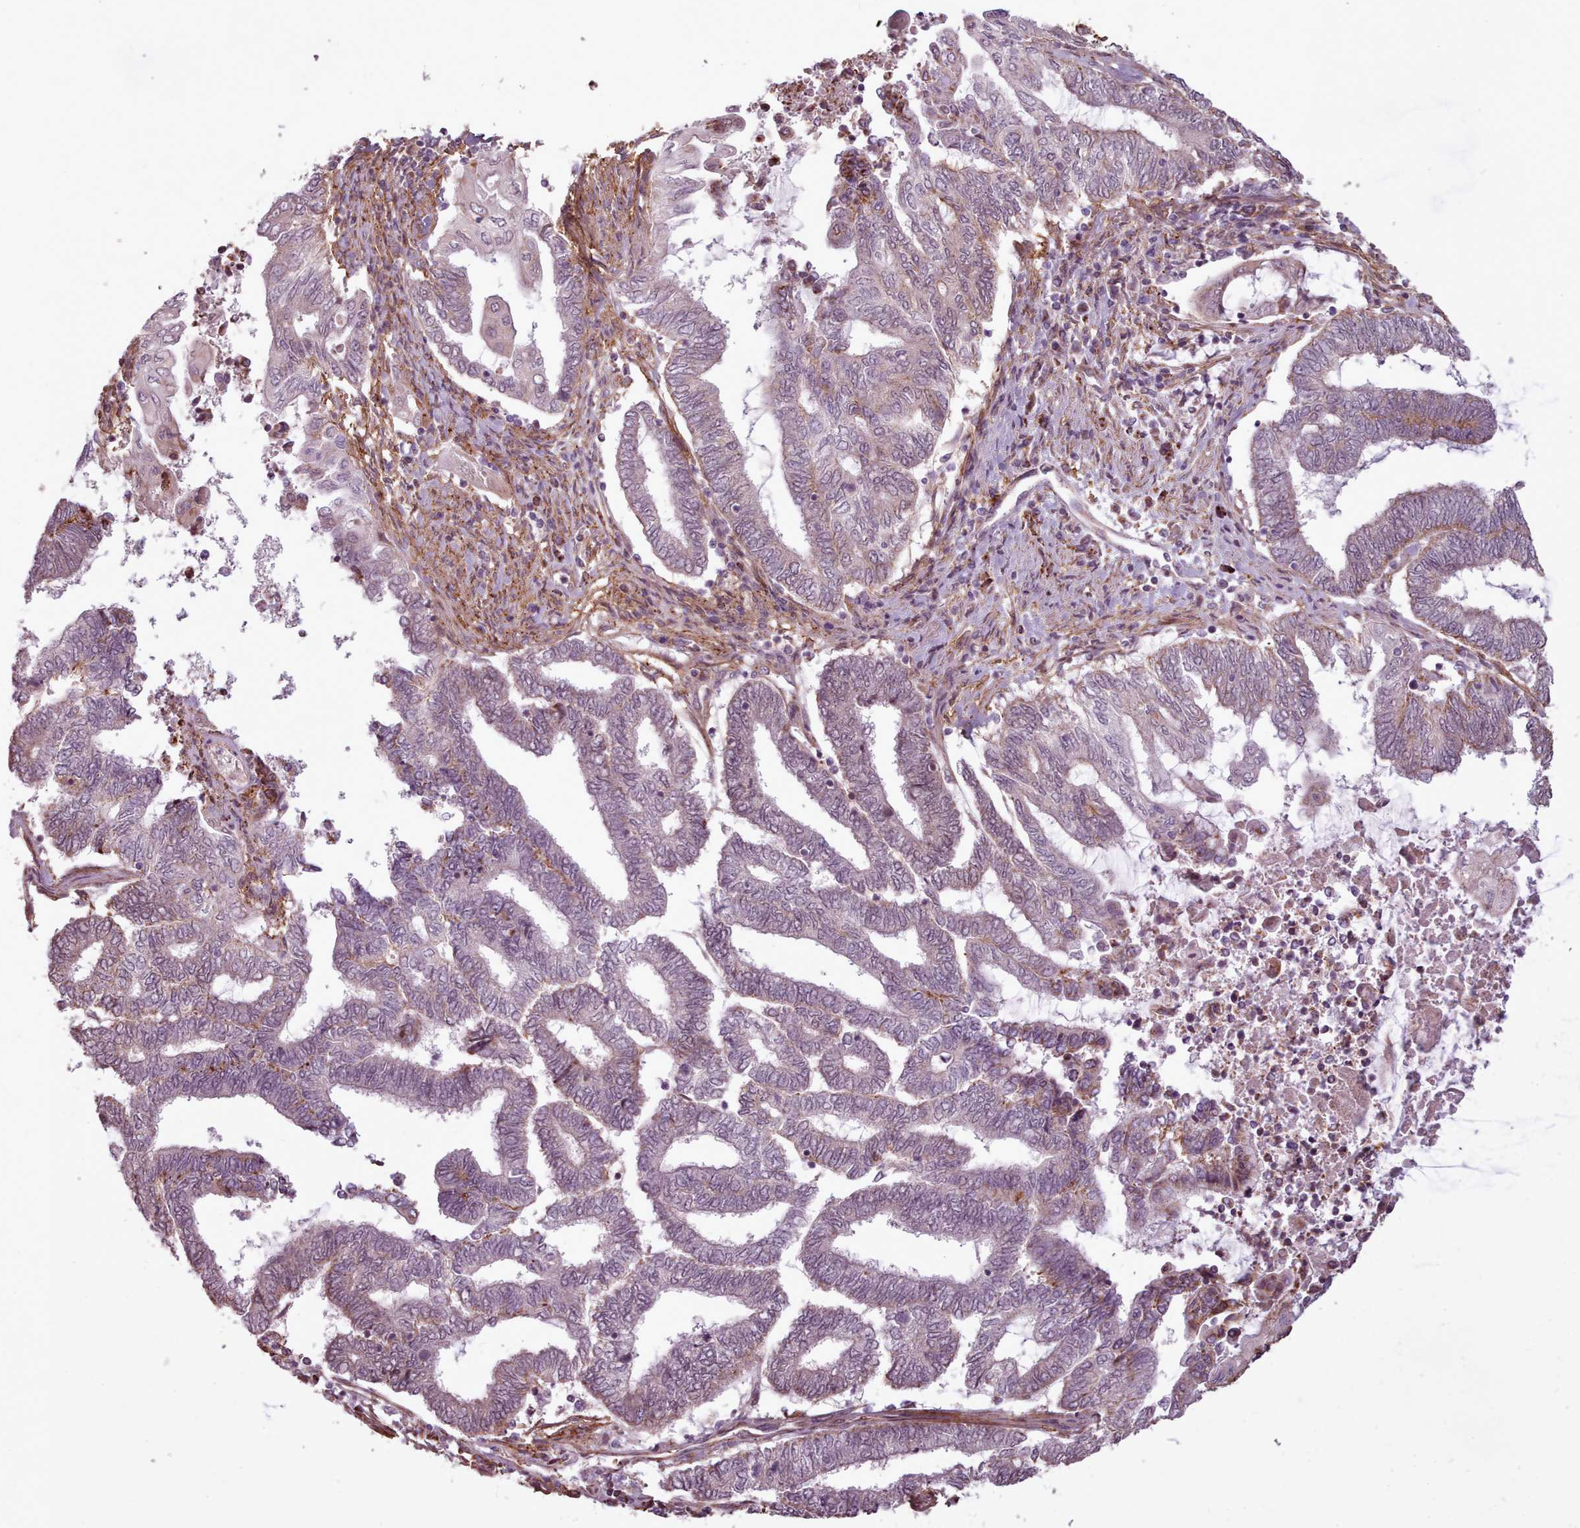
{"staining": {"intensity": "negative", "quantity": "none", "location": "none"}, "tissue": "endometrial cancer", "cell_type": "Tumor cells", "image_type": "cancer", "snomed": [{"axis": "morphology", "description": "Adenocarcinoma, NOS"}, {"axis": "topography", "description": "Uterus"}, {"axis": "topography", "description": "Endometrium"}], "caption": "Endometrial adenocarcinoma stained for a protein using immunohistochemistry shows no staining tumor cells.", "gene": "ZMYM4", "patient": {"sex": "female", "age": 70}}